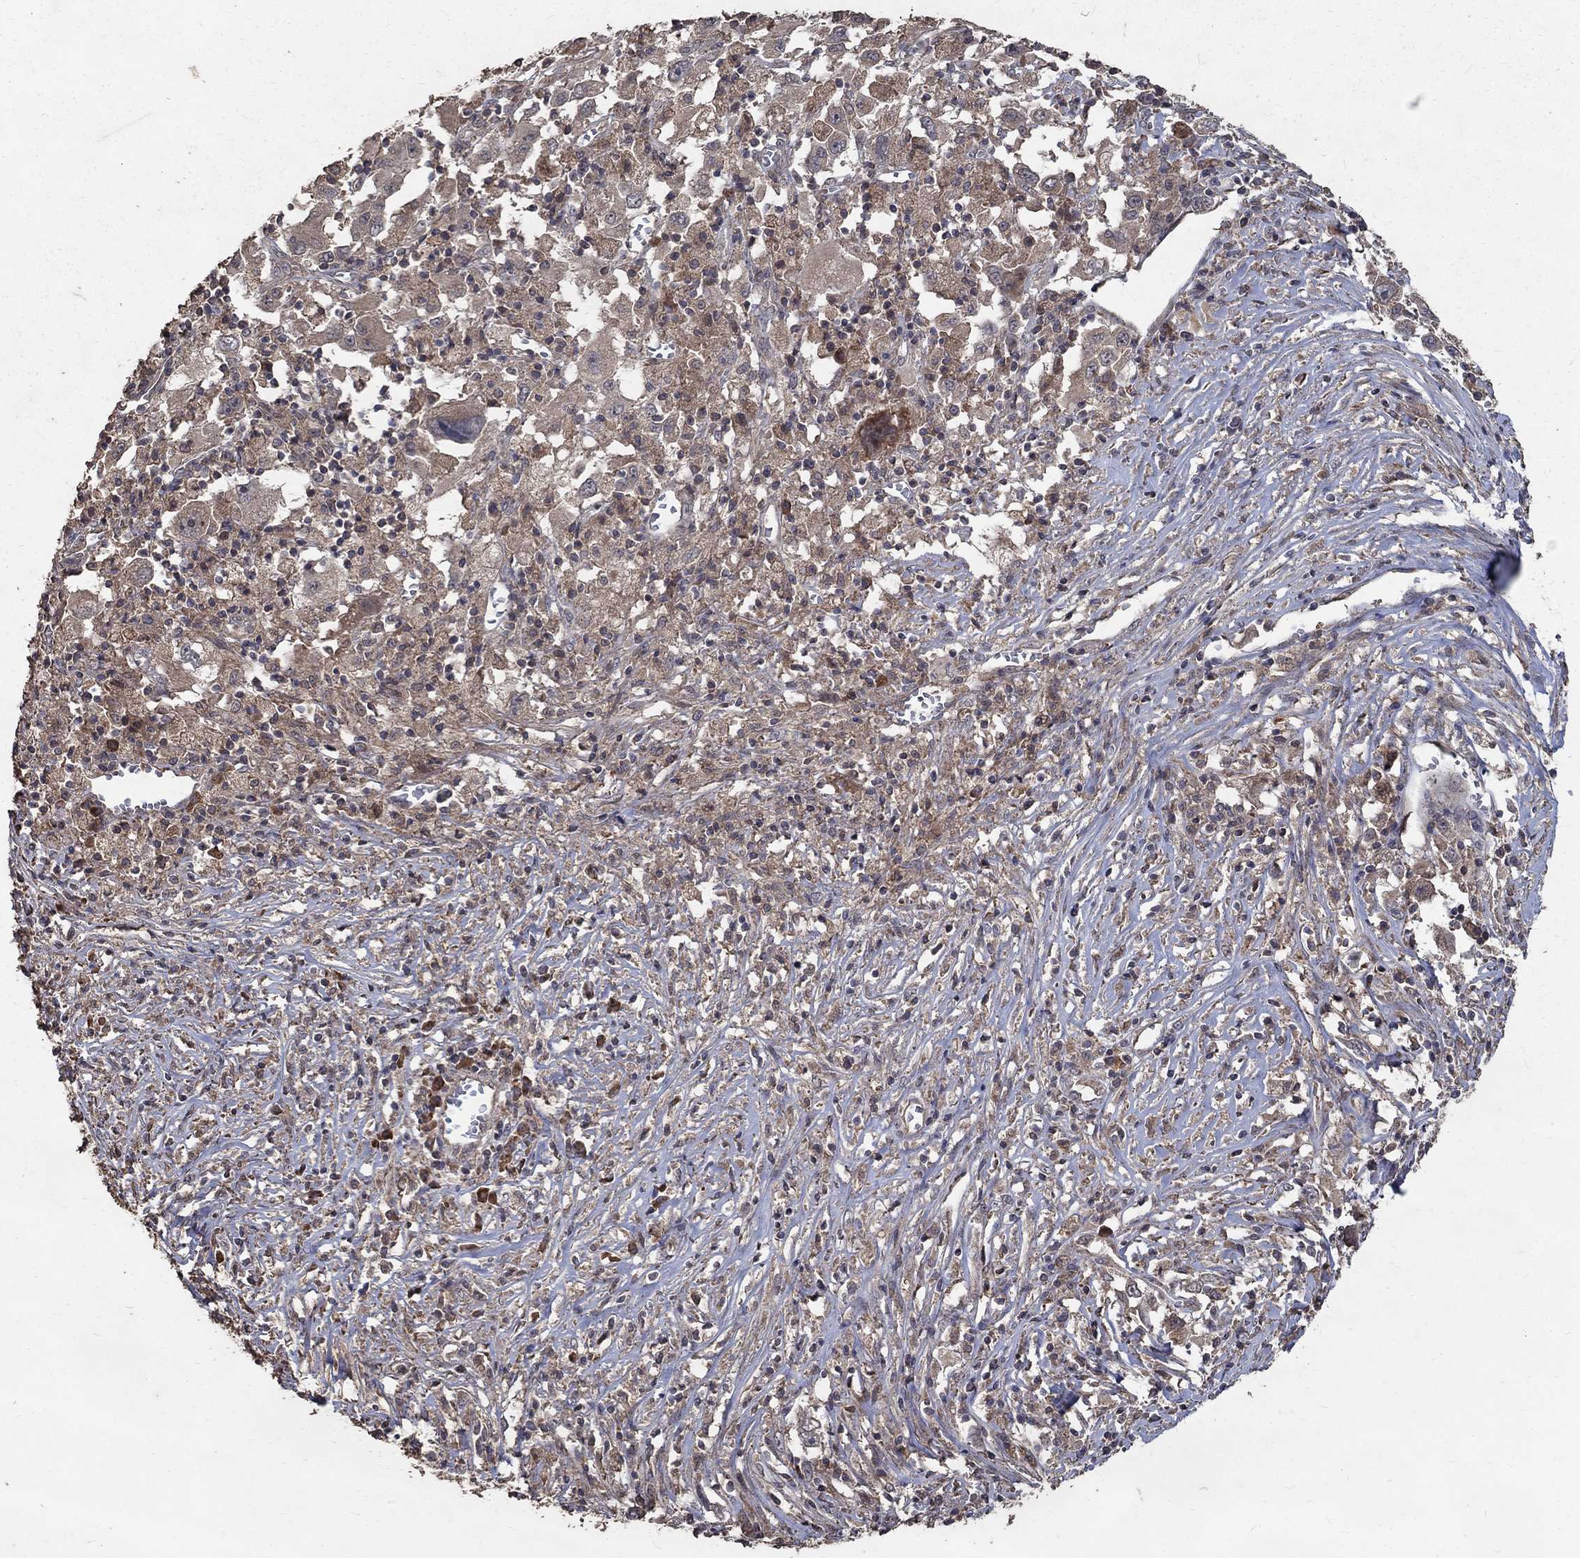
{"staining": {"intensity": "weak", "quantity": "25%-75%", "location": "cytoplasmic/membranous"}, "tissue": "melanoma", "cell_type": "Tumor cells", "image_type": "cancer", "snomed": [{"axis": "morphology", "description": "Malignant melanoma, Metastatic site"}, {"axis": "topography", "description": "Soft tissue"}], "caption": "High-power microscopy captured an immunohistochemistry image of melanoma, revealing weak cytoplasmic/membranous positivity in about 25%-75% of tumor cells.", "gene": "C17orf75", "patient": {"sex": "male", "age": 50}}